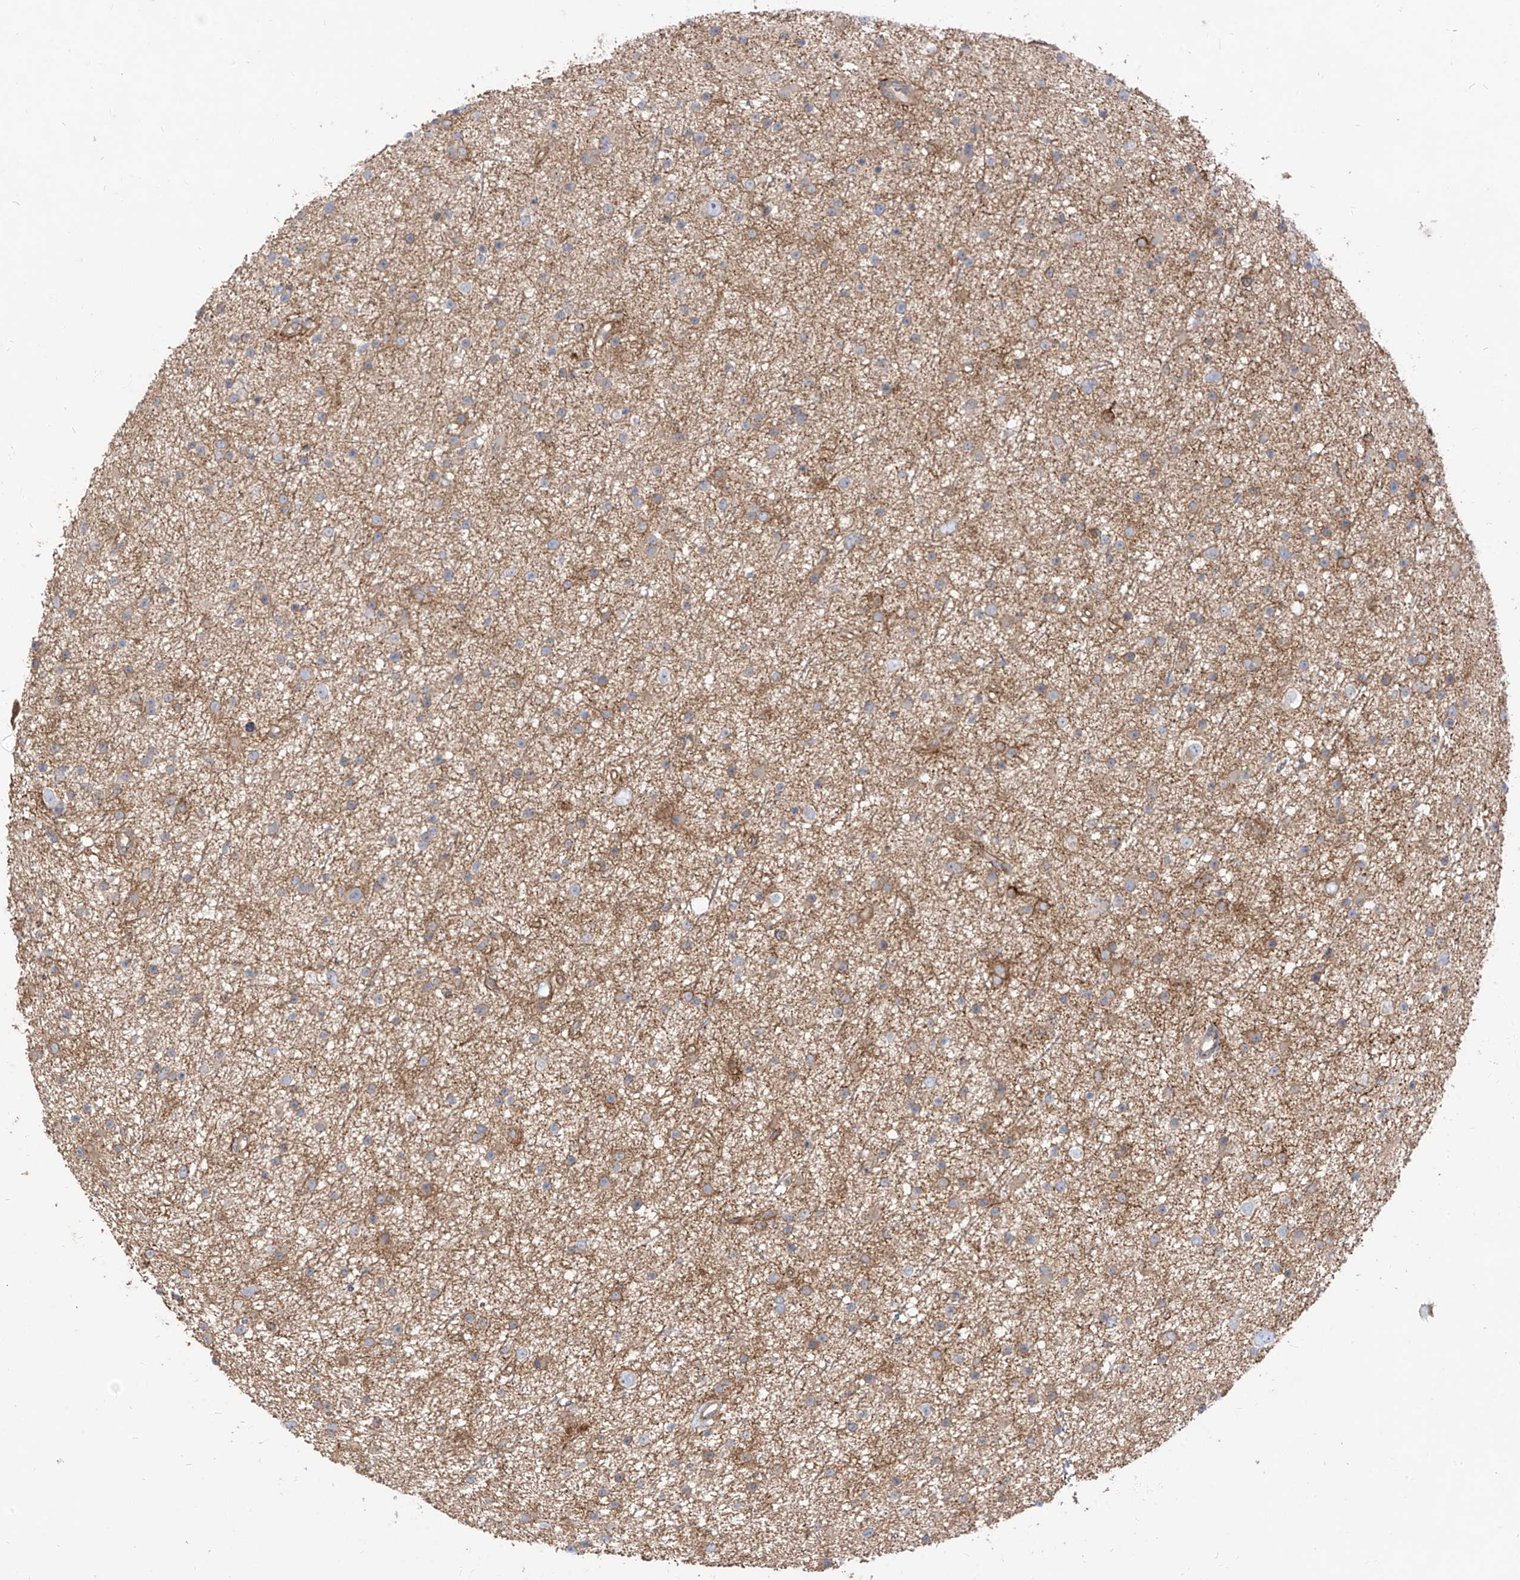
{"staining": {"intensity": "weak", "quantity": "25%-75%", "location": "cytoplasmic/membranous"}, "tissue": "glioma", "cell_type": "Tumor cells", "image_type": "cancer", "snomed": [{"axis": "morphology", "description": "Glioma, malignant, Low grade"}, {"axis": "topography", "description": "Cerebral cortex"}], "caption": "Glioma tissue displays weak cytoplasmic/membranous positivity in approximately 25%-75% of tumor cells, visualized by immunohistochemistry. The staining is performed using DAB (3,3'-diaminobenzidine) brown chromogen to label protein expression. The nuclei are counter-stained blue using hematoxylin.", "gene": "EPHX4", "patient": {"sex": "female", "age": 39}}